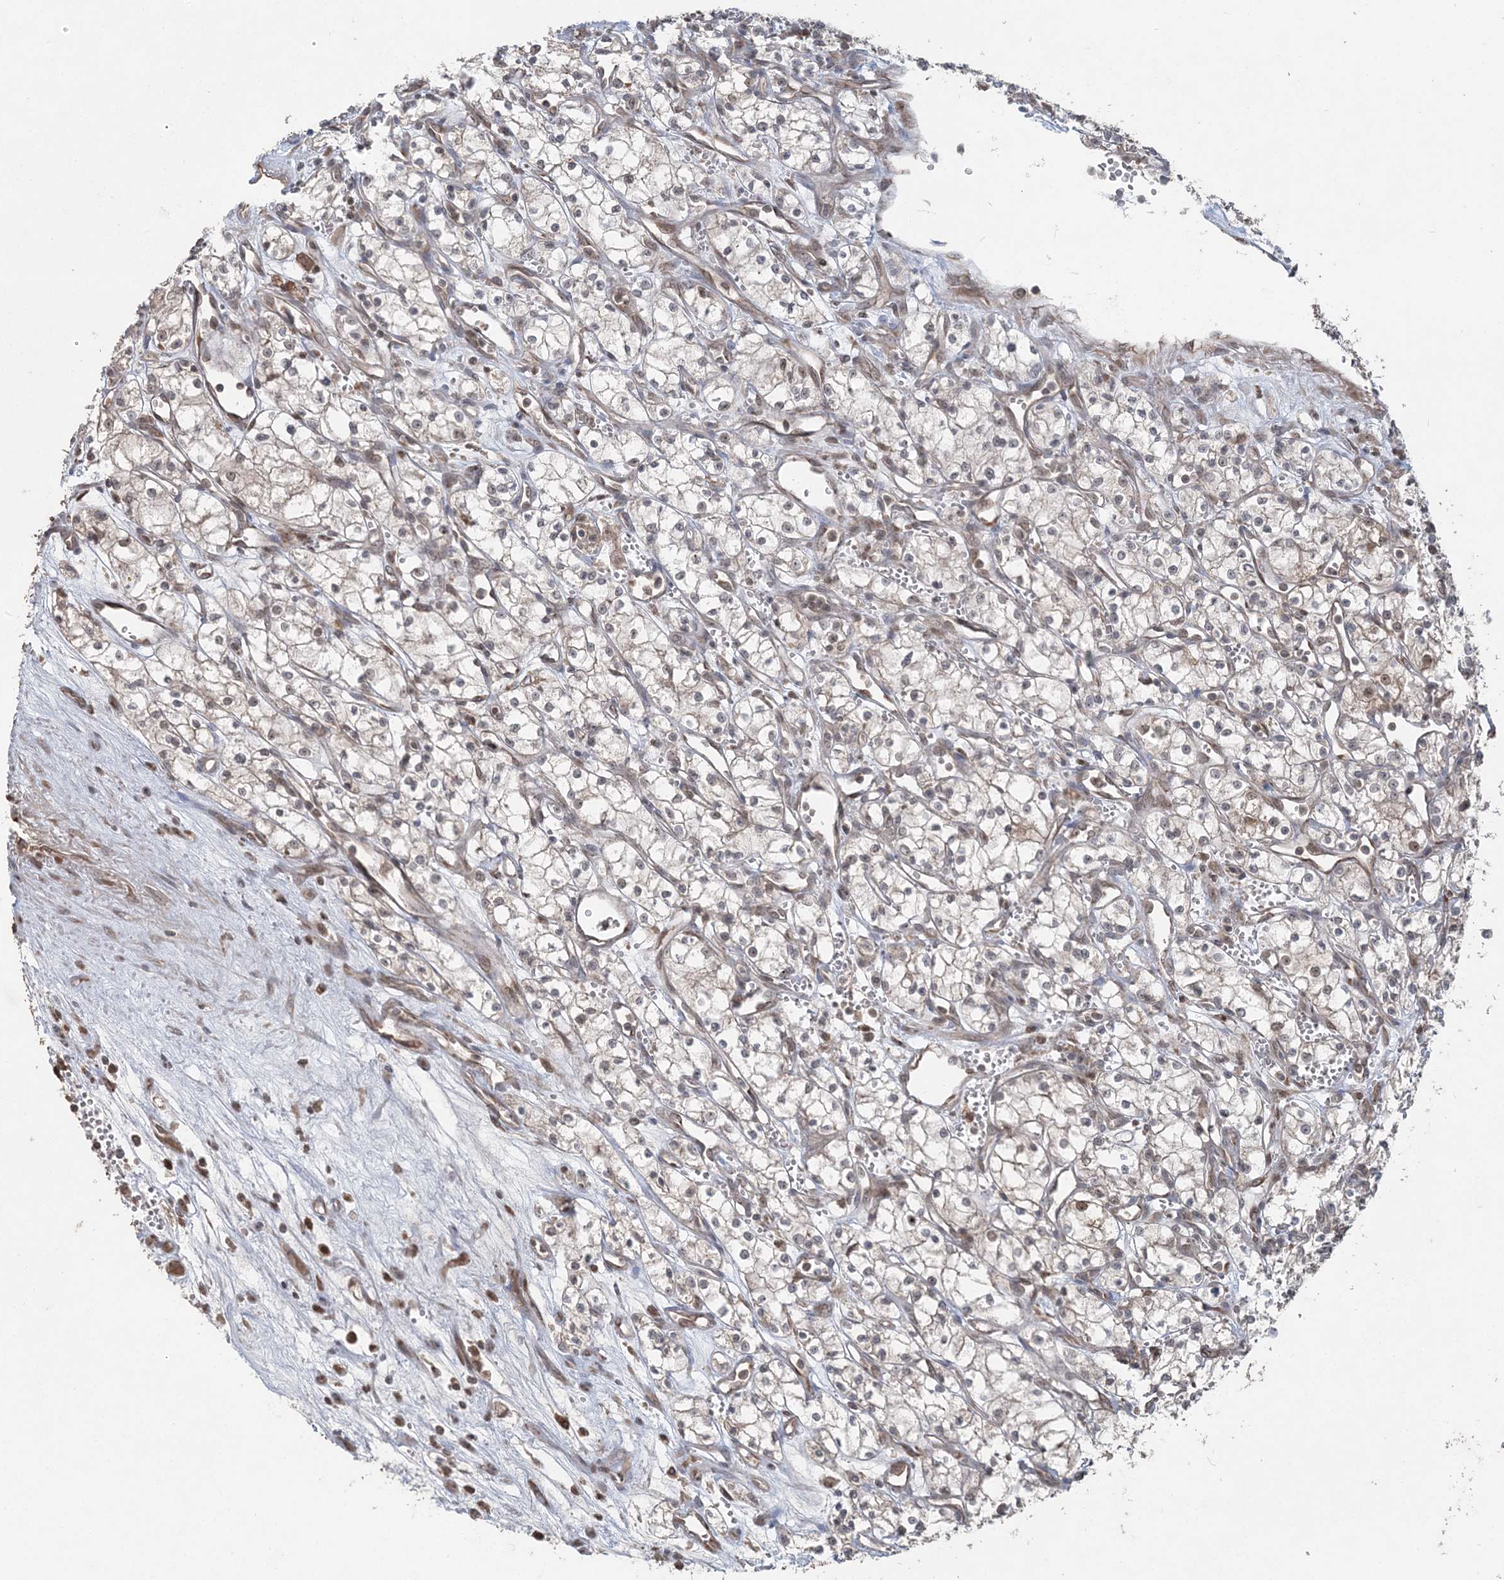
{"staining": {"intensity": "moderate", "quantity": "<25%", "location": "cytoplasmic/membranous"}, "tissue": "renal cancer", "cell_type": "Tumor cells", "image_type": "cancer", "snomed": [{"axis": "morphology", "description": "Adenocarcinoma, NOS"}, {"axis": "topography", "description": "Kidney"}], "caption": "This is a histology image of immunohistochemistry (IHC) staining of renal cancer (adenocarcinoma), which shows moderate expression in the cytoplasmic/membranous of tumor cells.", "gene": "SLU7", "patient": {"sex": "male", "age": 59}}